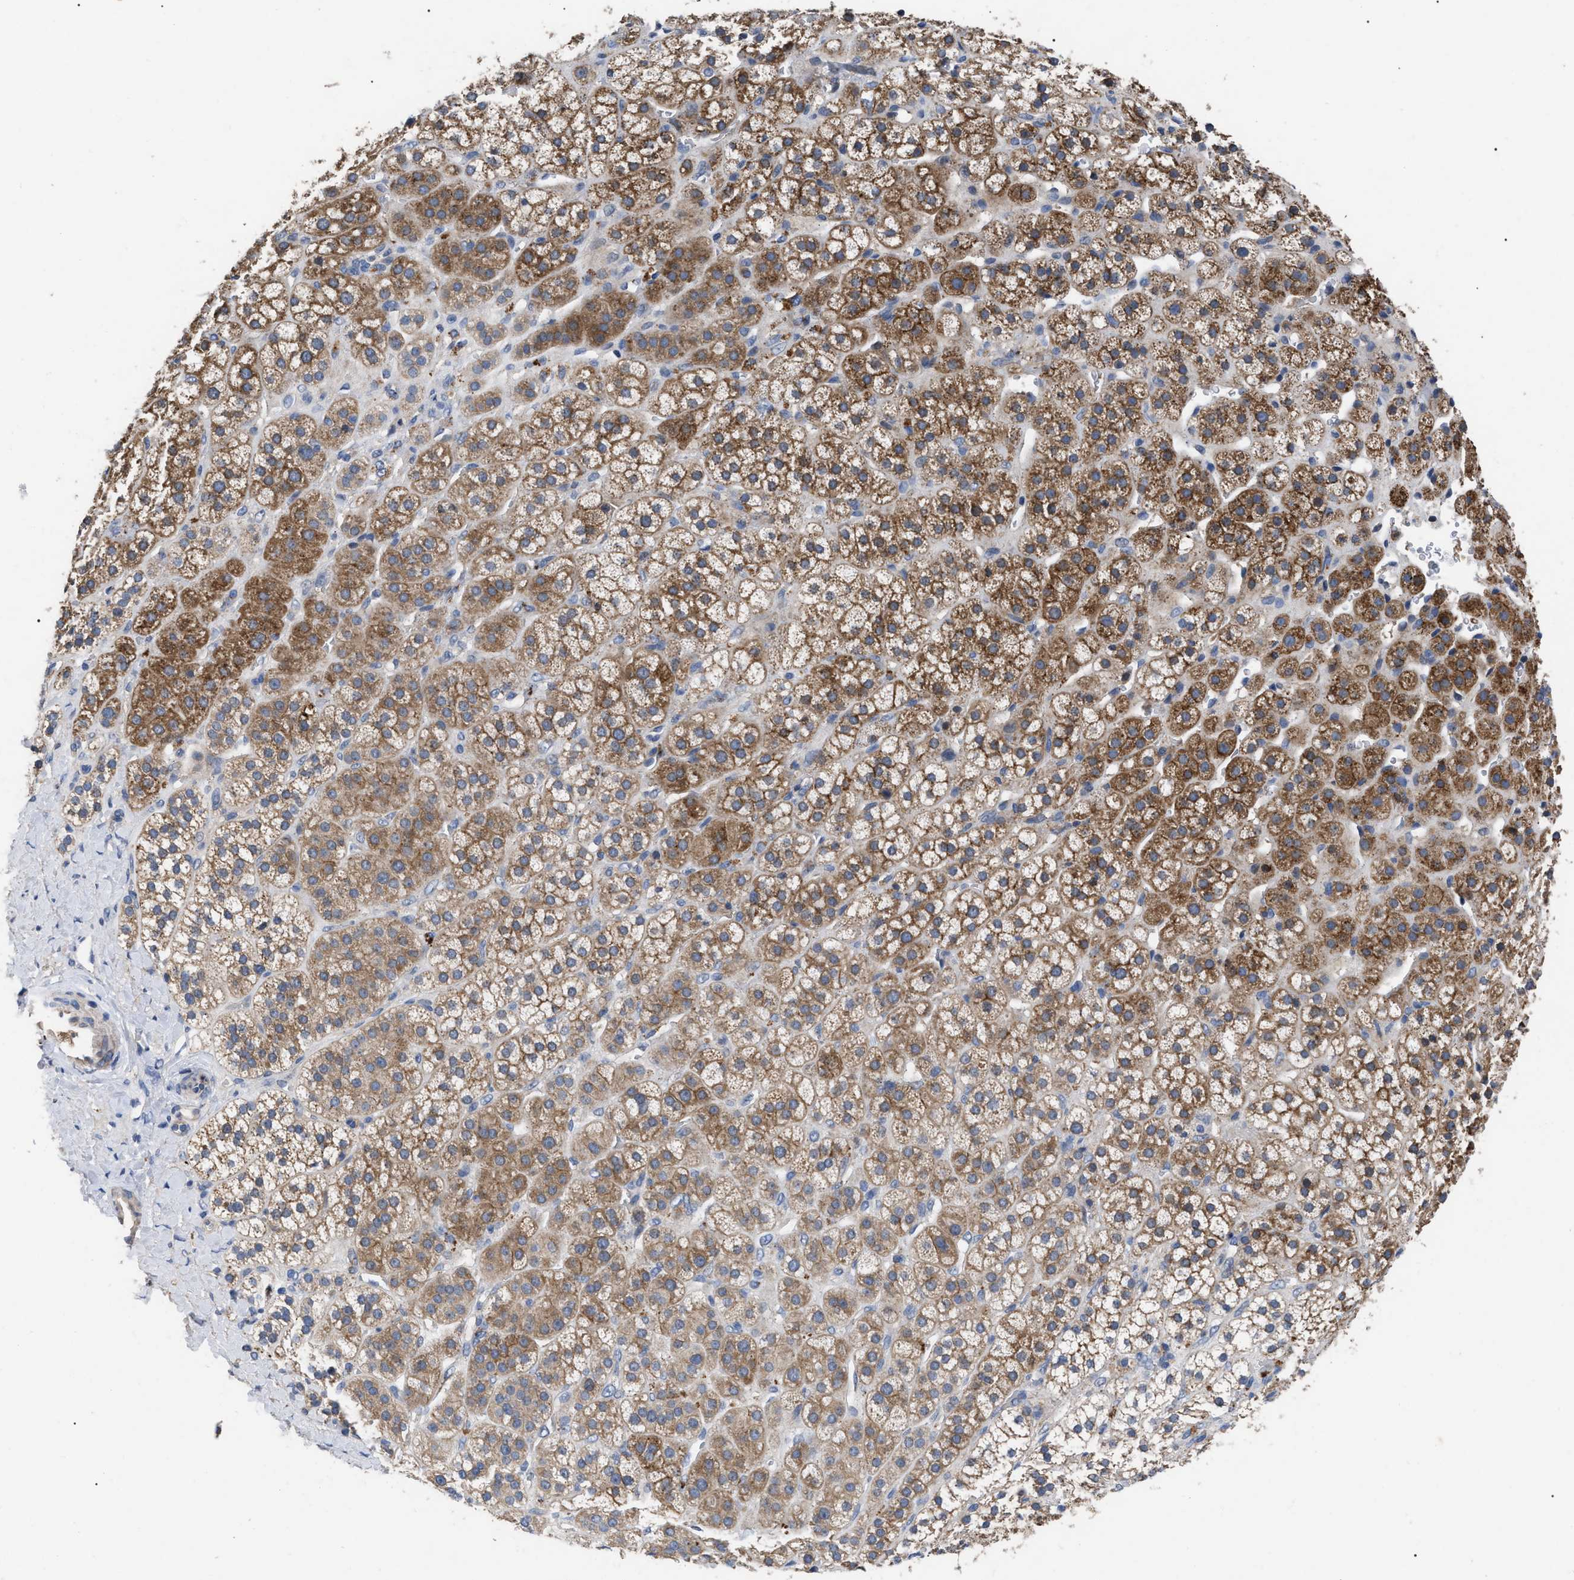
{"staining": {"intensity": "strong", "quantity": ">75%", "location": "cytoplasmic/membranous"}, "tissue": "adrenal gland", "cell_type": "Glandular cells", "image_type": "normal", "snomed": [{"axis": "morphology", "description": "Normal tissue, NOS"}, {"axis": "topography", "description": "Adrenal gland"}], "caption": "A brown stain labels strong cytoplasmic/membranous expression of a protein in glandular cells of normal human adrenal gland.", "gene": "FAM171A2", "patient": {"sex": "male", "age": 56}}